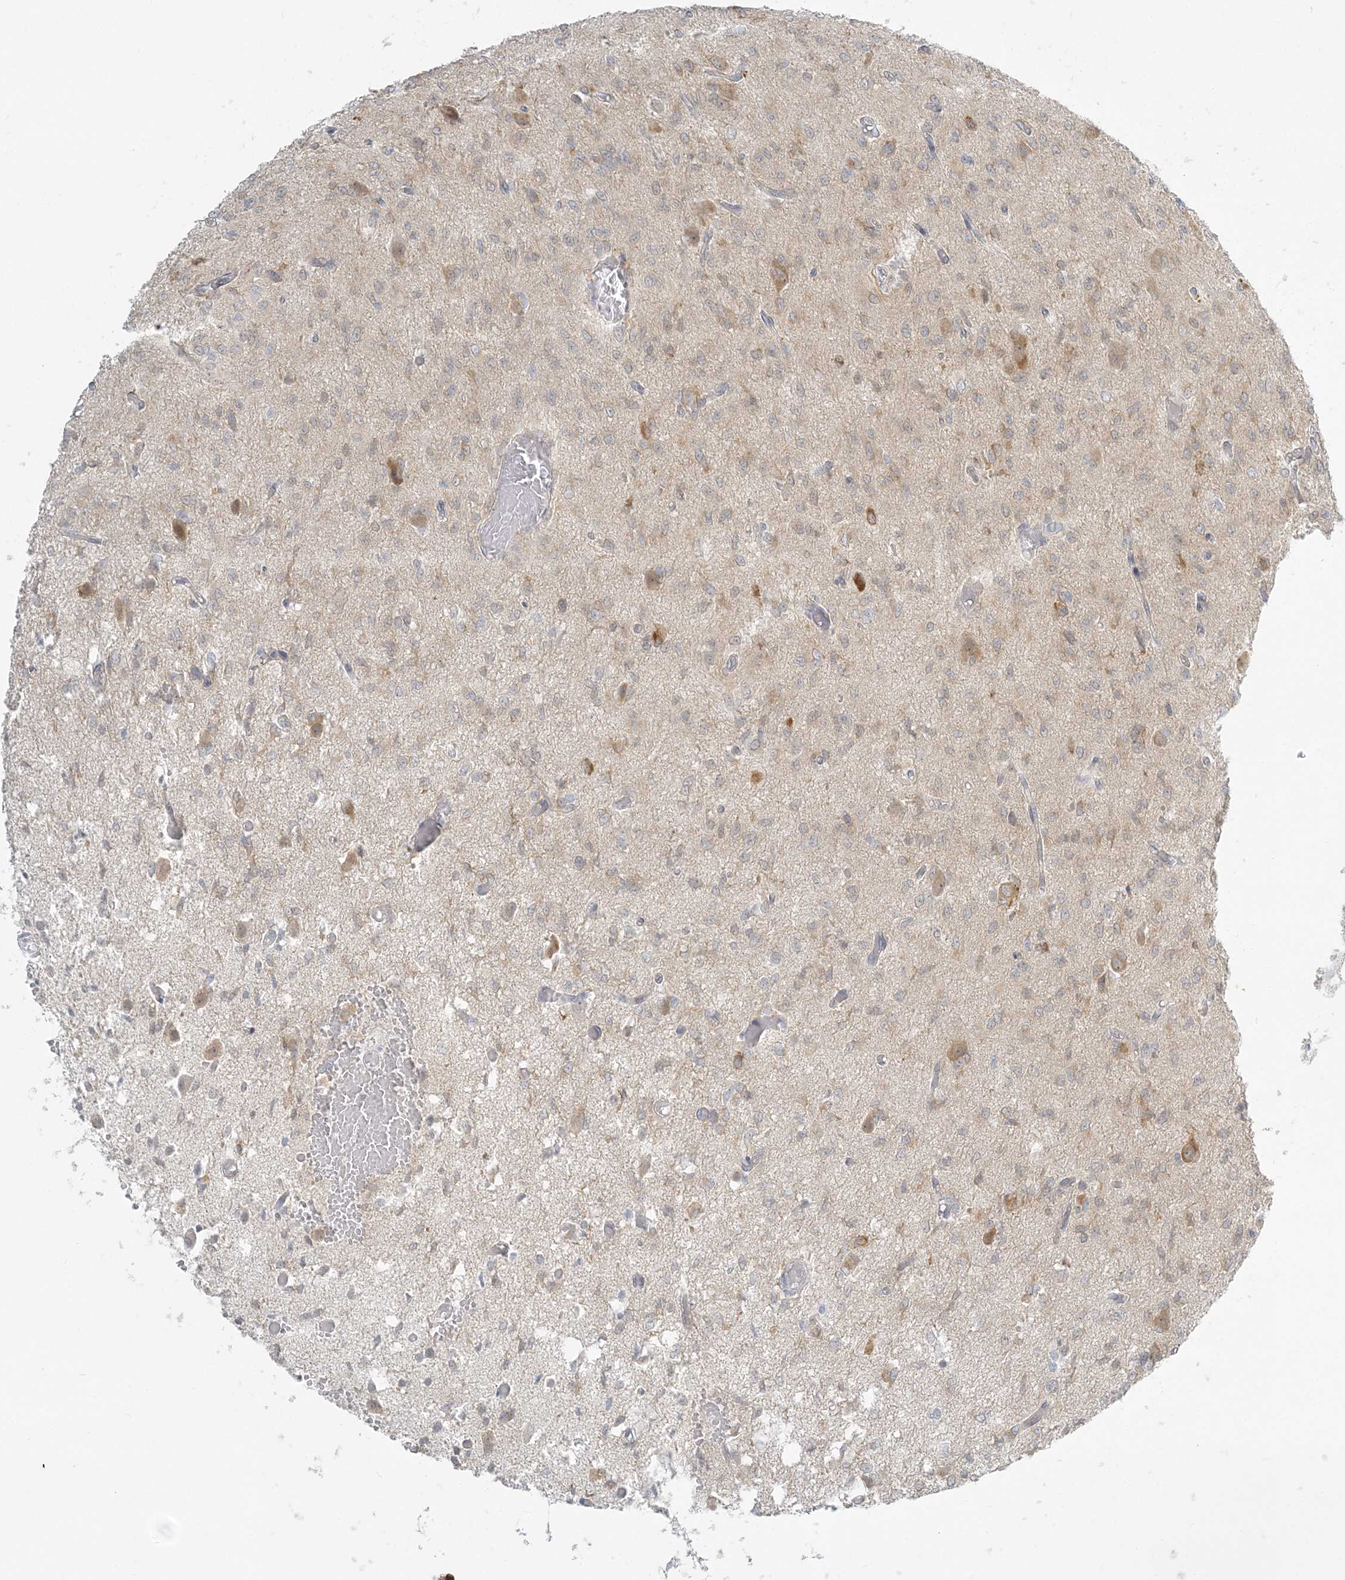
{"staining": {"intensity": "negative", "quantity": "none", "location": "none"}, "tissue": "glioma", "cell_type": "Tumor cells", "image_type": "cancer", "snomed": [{"axis": "morphology", "description": "Glioma, malignant, High grade"}, {"axis": "topography", "description": "Brain"}], "caption": "High power microscopy photomicrograph of an immunohistochemistry (IHC) photomicrograph of malignant high-grade glioma, revealing no significant staining in tumor cells.", "gene": "ZC3H6", "patient": {"sex": "female", "age": 59}}